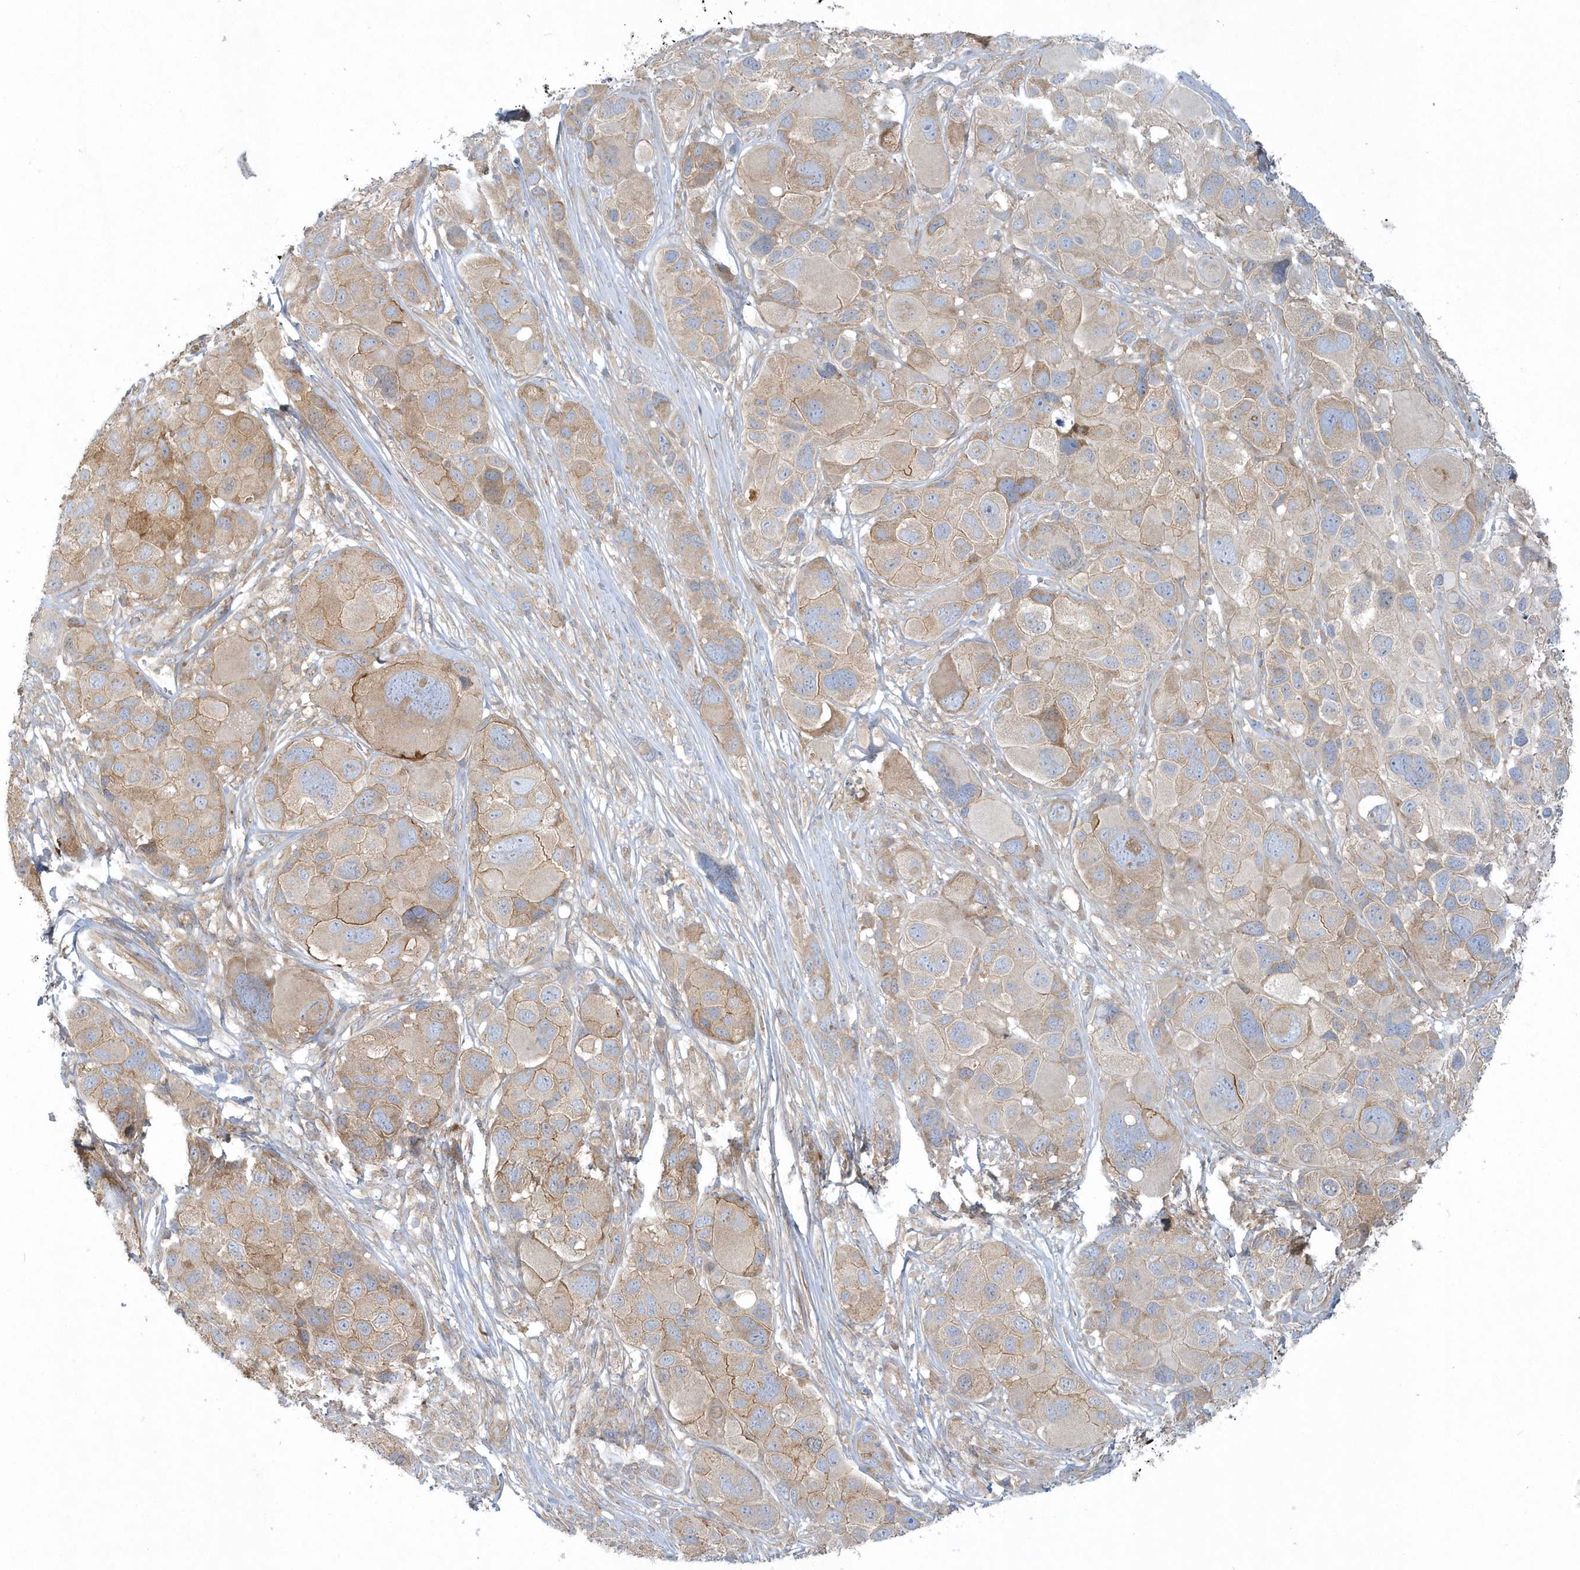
{"staining": {"intensity": "moderate", "quantity": "<25%", "location": "cytoplasmic/membranous"}, "tissue": "melanoma", "cell_type": "Tumor cells", "image_type": "cancer", "snomed": [{"axis": "morphology", "description": "Malignant melanoma, NOS"}, {"axis": "topography", "description": "Skin of trunk"}], "caption": "Tumor cells demonstrate low levels of moderate cytoplasmic/membranous expression in about <25% of cells in malignant melanoma.", "gene": "CNOT10", "patient": {"sex": "male", "age": 71}}